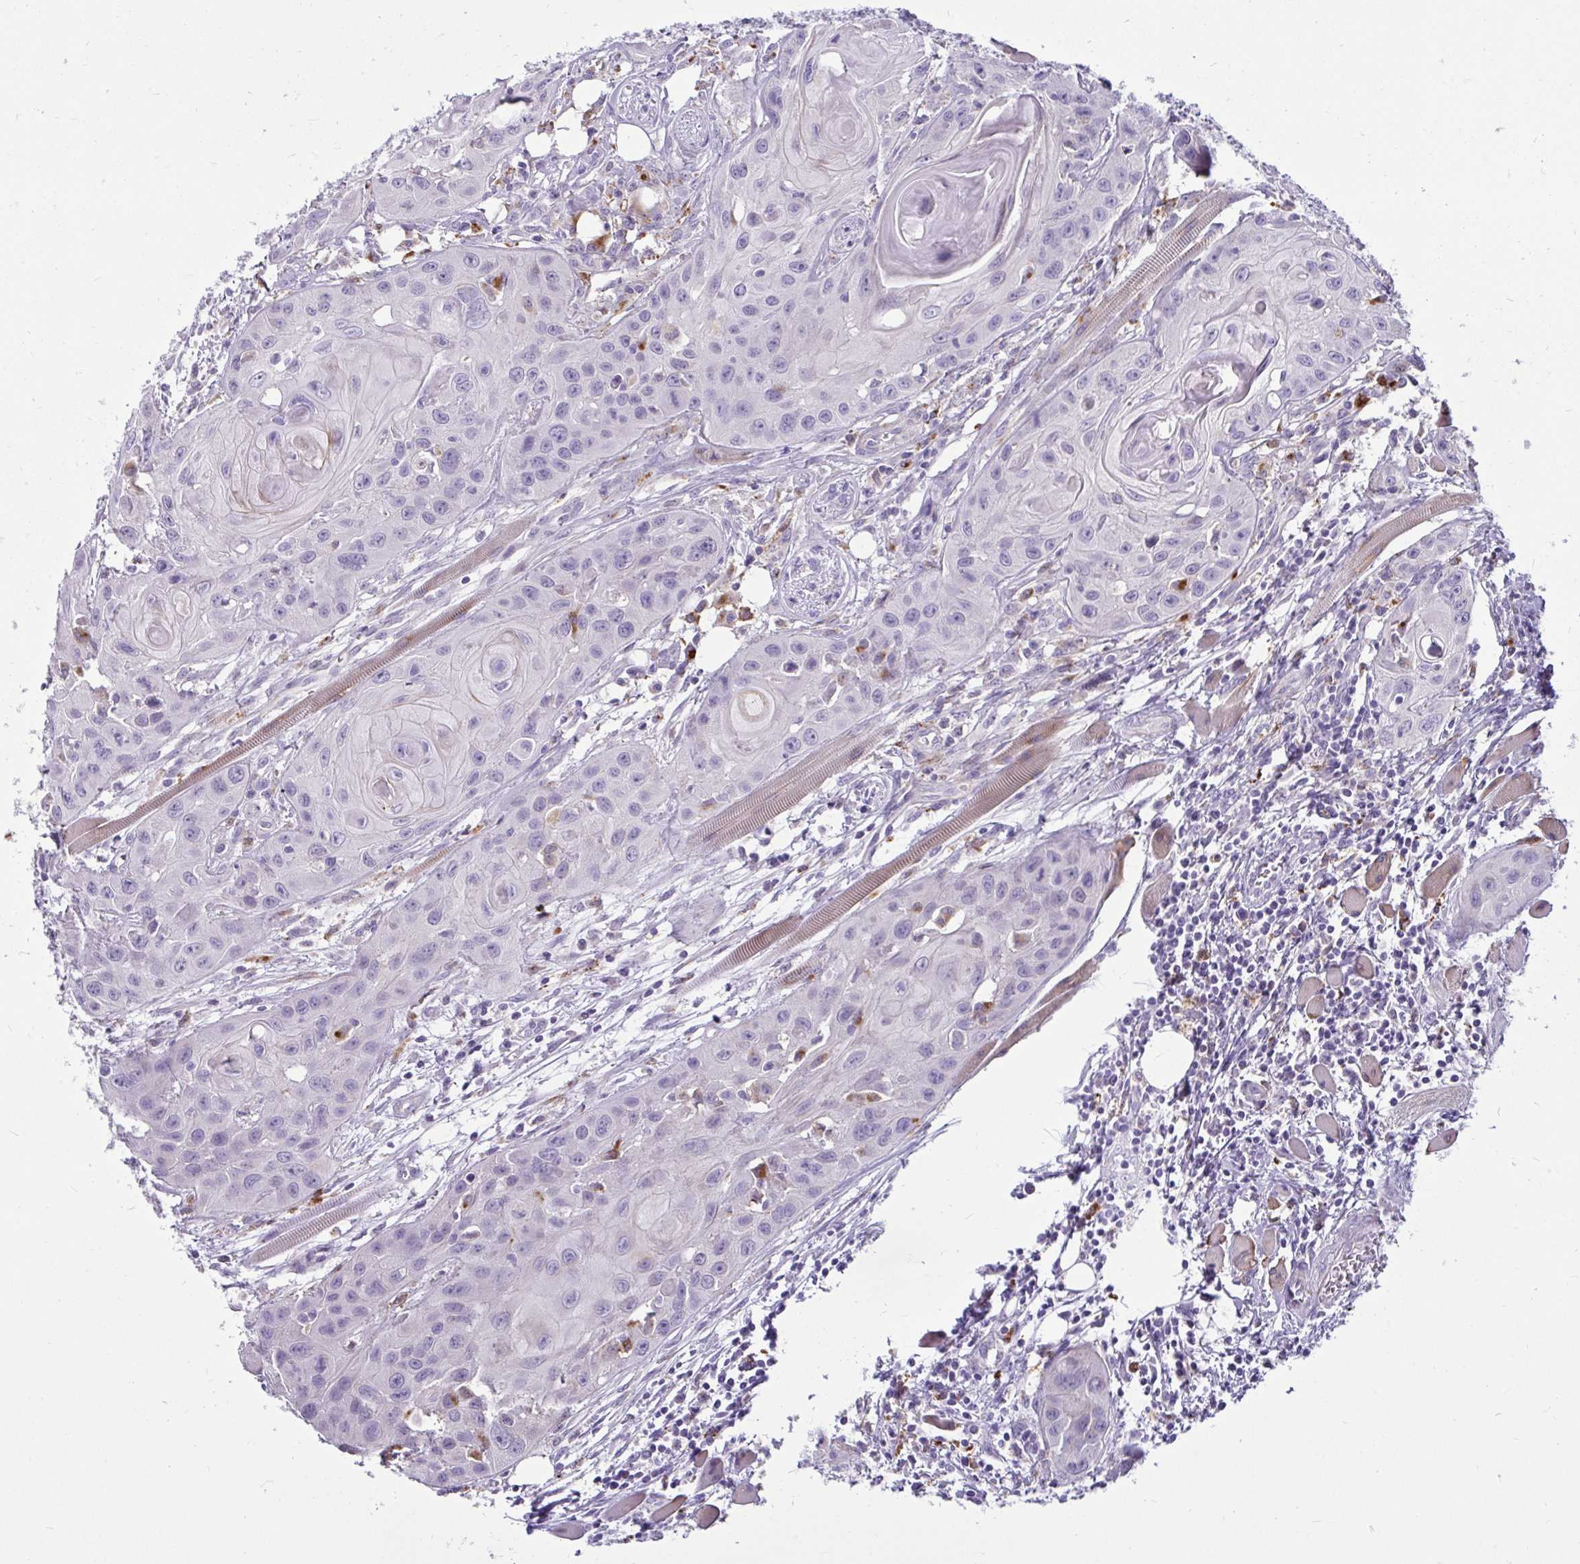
{"staining": {"intensity": "negative", "quantity": "none", "location": "none"}, "tissue": "head and neck cancer", "cell_type": "Tumor cells", "image_type": "cancer", "snomed": [{"axis": "morphology", "description": "Squamous cell carcinoma, NOS"}, {"axis": "topography", "description": "Oral tissue"}, {"axis": "topography", "description": "Head-Neck"}], "caption": "Tumor cells are negative for protein expression in human head and neck cancer (squamous cell carcinoma). Brightfield microscopy of immunohistochemistry (IHC) stained with DAB (brown) and hematoxylin (blue), captured at high magnification.", "gene": "CTSZ", "patient": {"sex": "male", "age": 58}}